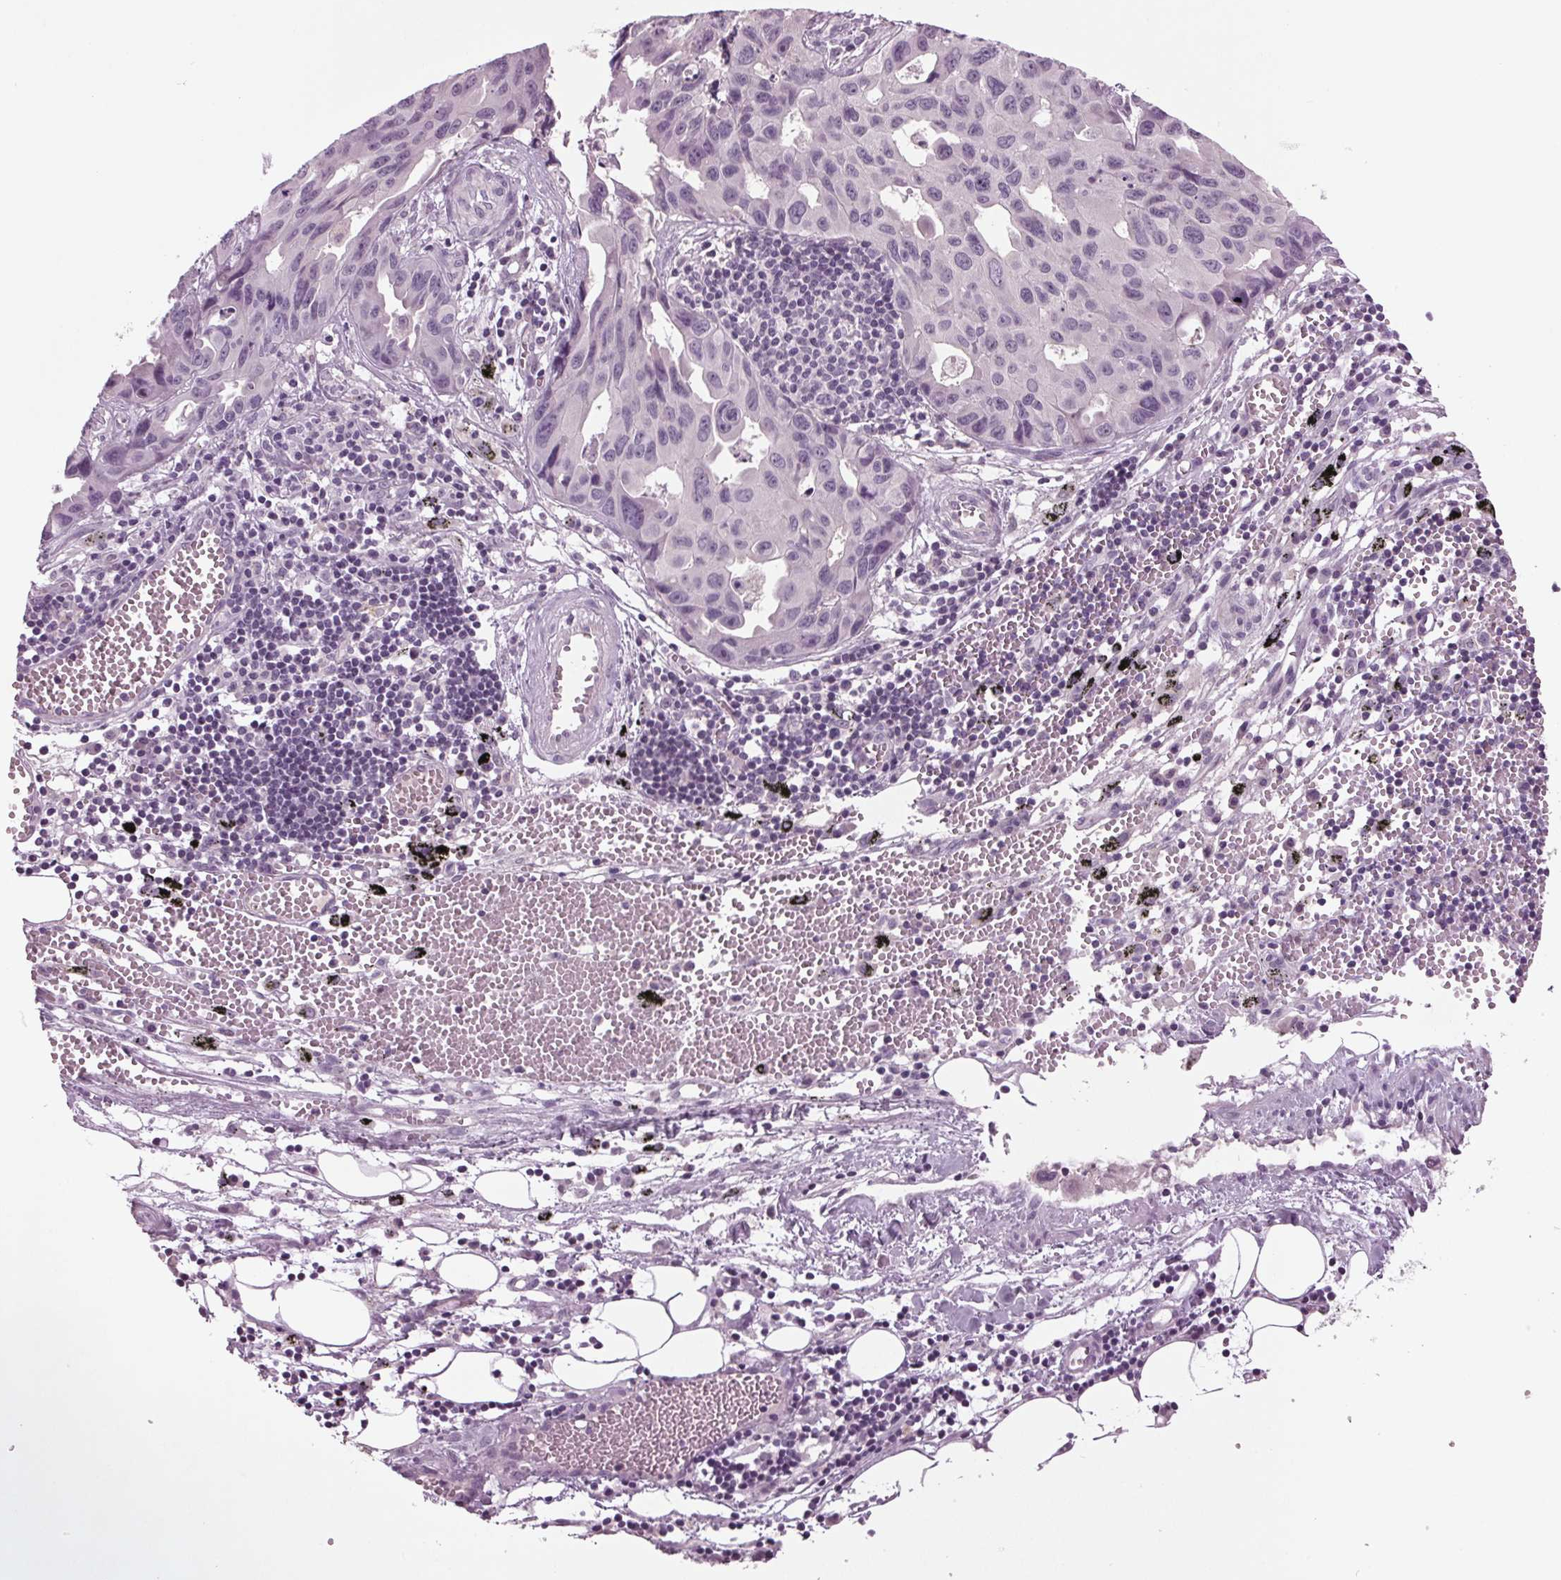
{"staining": {"intensity": "negative", "quantity": "none", "location": "none"}, "tissue": "lung cancer", "cell_type": "Tumor cells", "image_type": "cancer", "snomed": [{"axis": "morphology", "description": "Adenocarcinoma, NOS"}, {"axis": "topography", "description": "Lymph node"}, {"axis": "topography", "description": "Lung"}], "caption": "Immunohistochemistry of lung adenocarcinoma displays no expression in tumor cells.", "gene": "BHLHE22", "patient": {"sex": "male", "age": 64}}